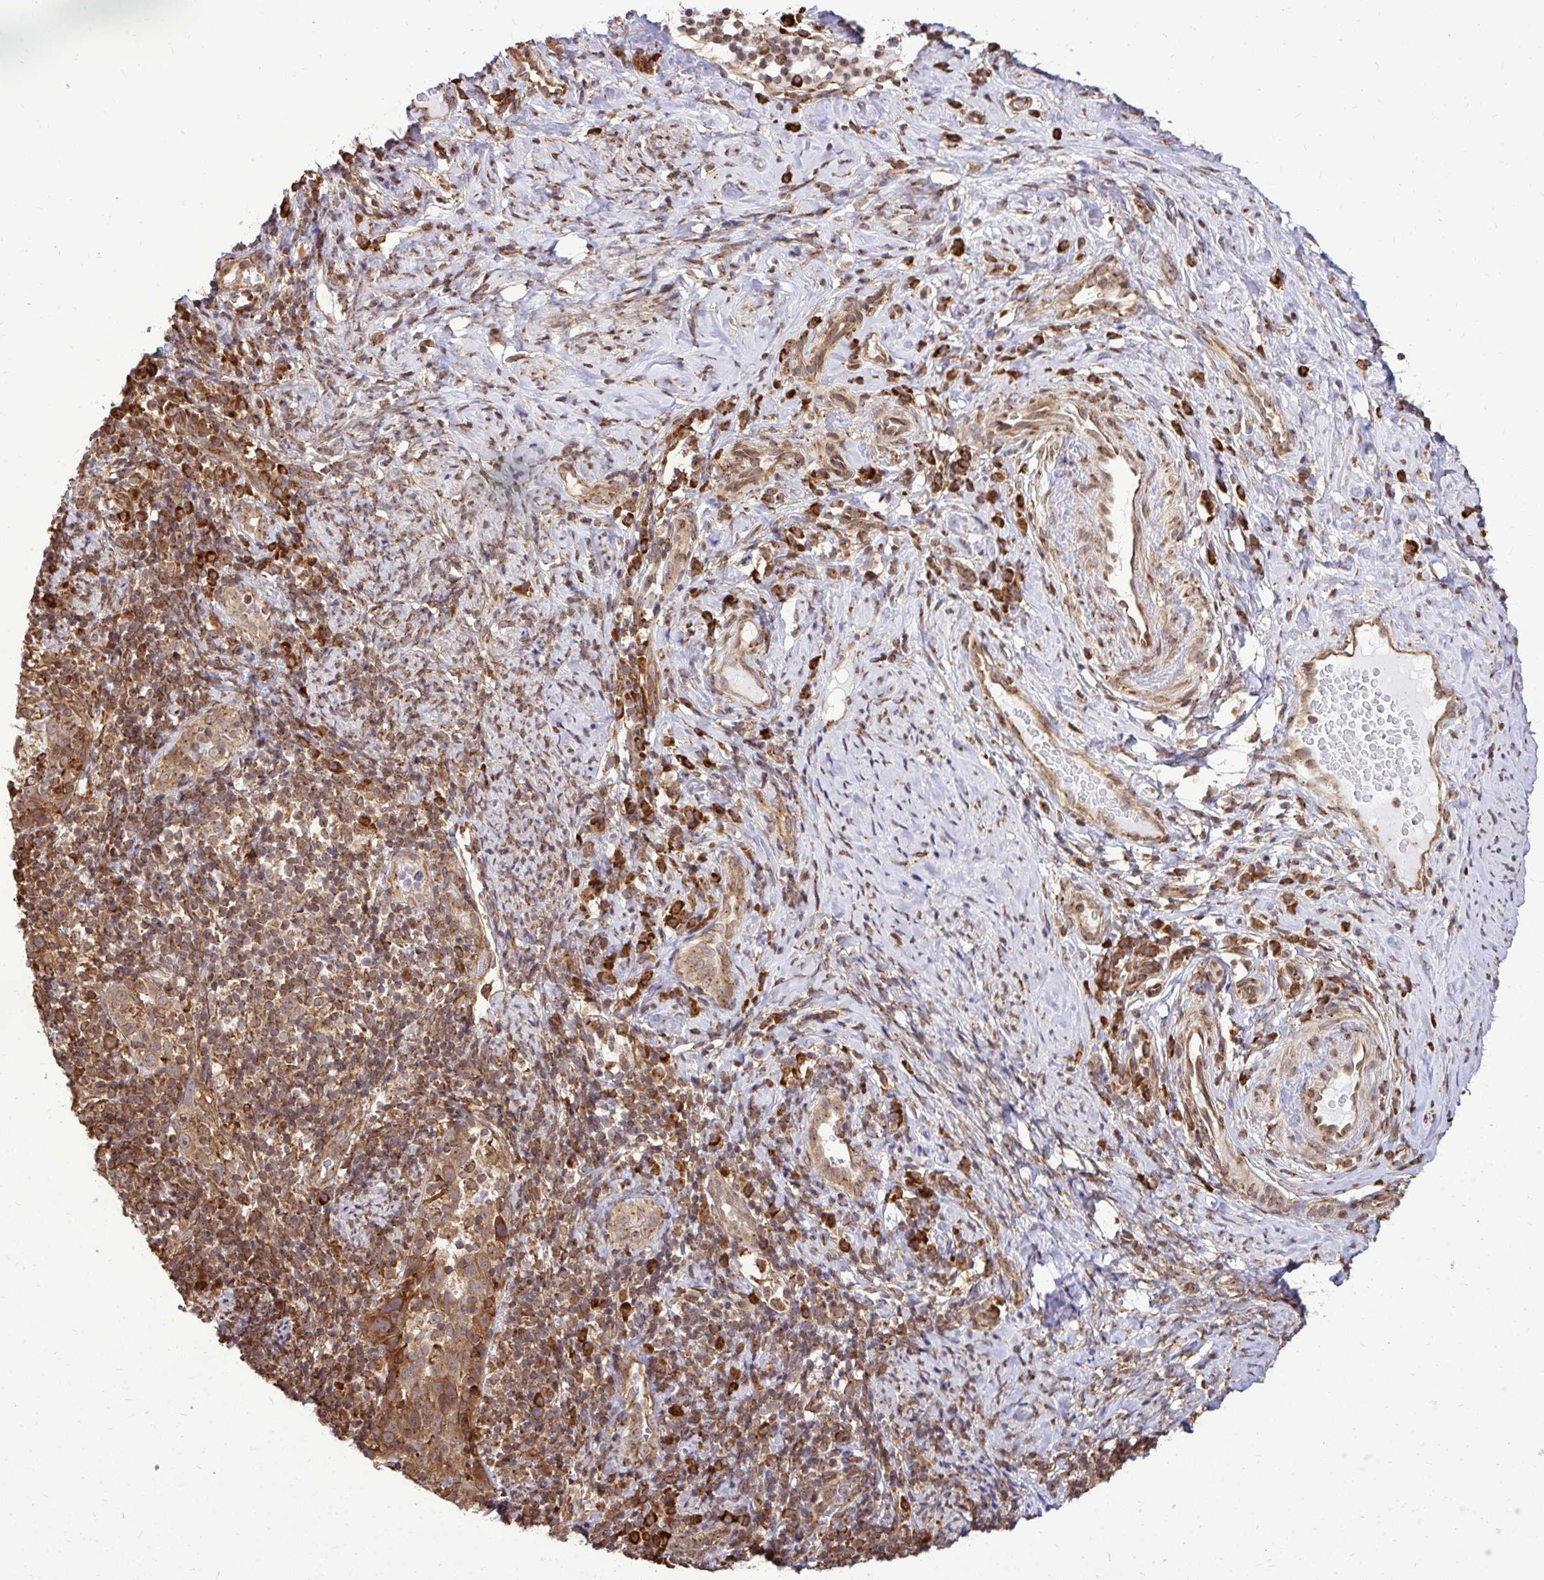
{"staining": {"intensity": "moderate", "quantity": ">75%", "location": "cytoplasmic/membranous"}, "tissue": "cervical cancer", "cell_type": "Tumor cells", "image_type": "cancer", "snomed": [{"axis": "morphology", "description": "Squamous cell carcinoma, NOS"}, {"axis": "topography", "description": "Cervix"}], "caption": "An image of cervical squamous cell carcinoma stained for a protein exhibits moderate cytoplasmic/membranous brown staining in tumor cells. (IHC, brightfield microscopy, high magnification).", "gene": "FMR1", "patient": {"sex": "female", "age": 75}}